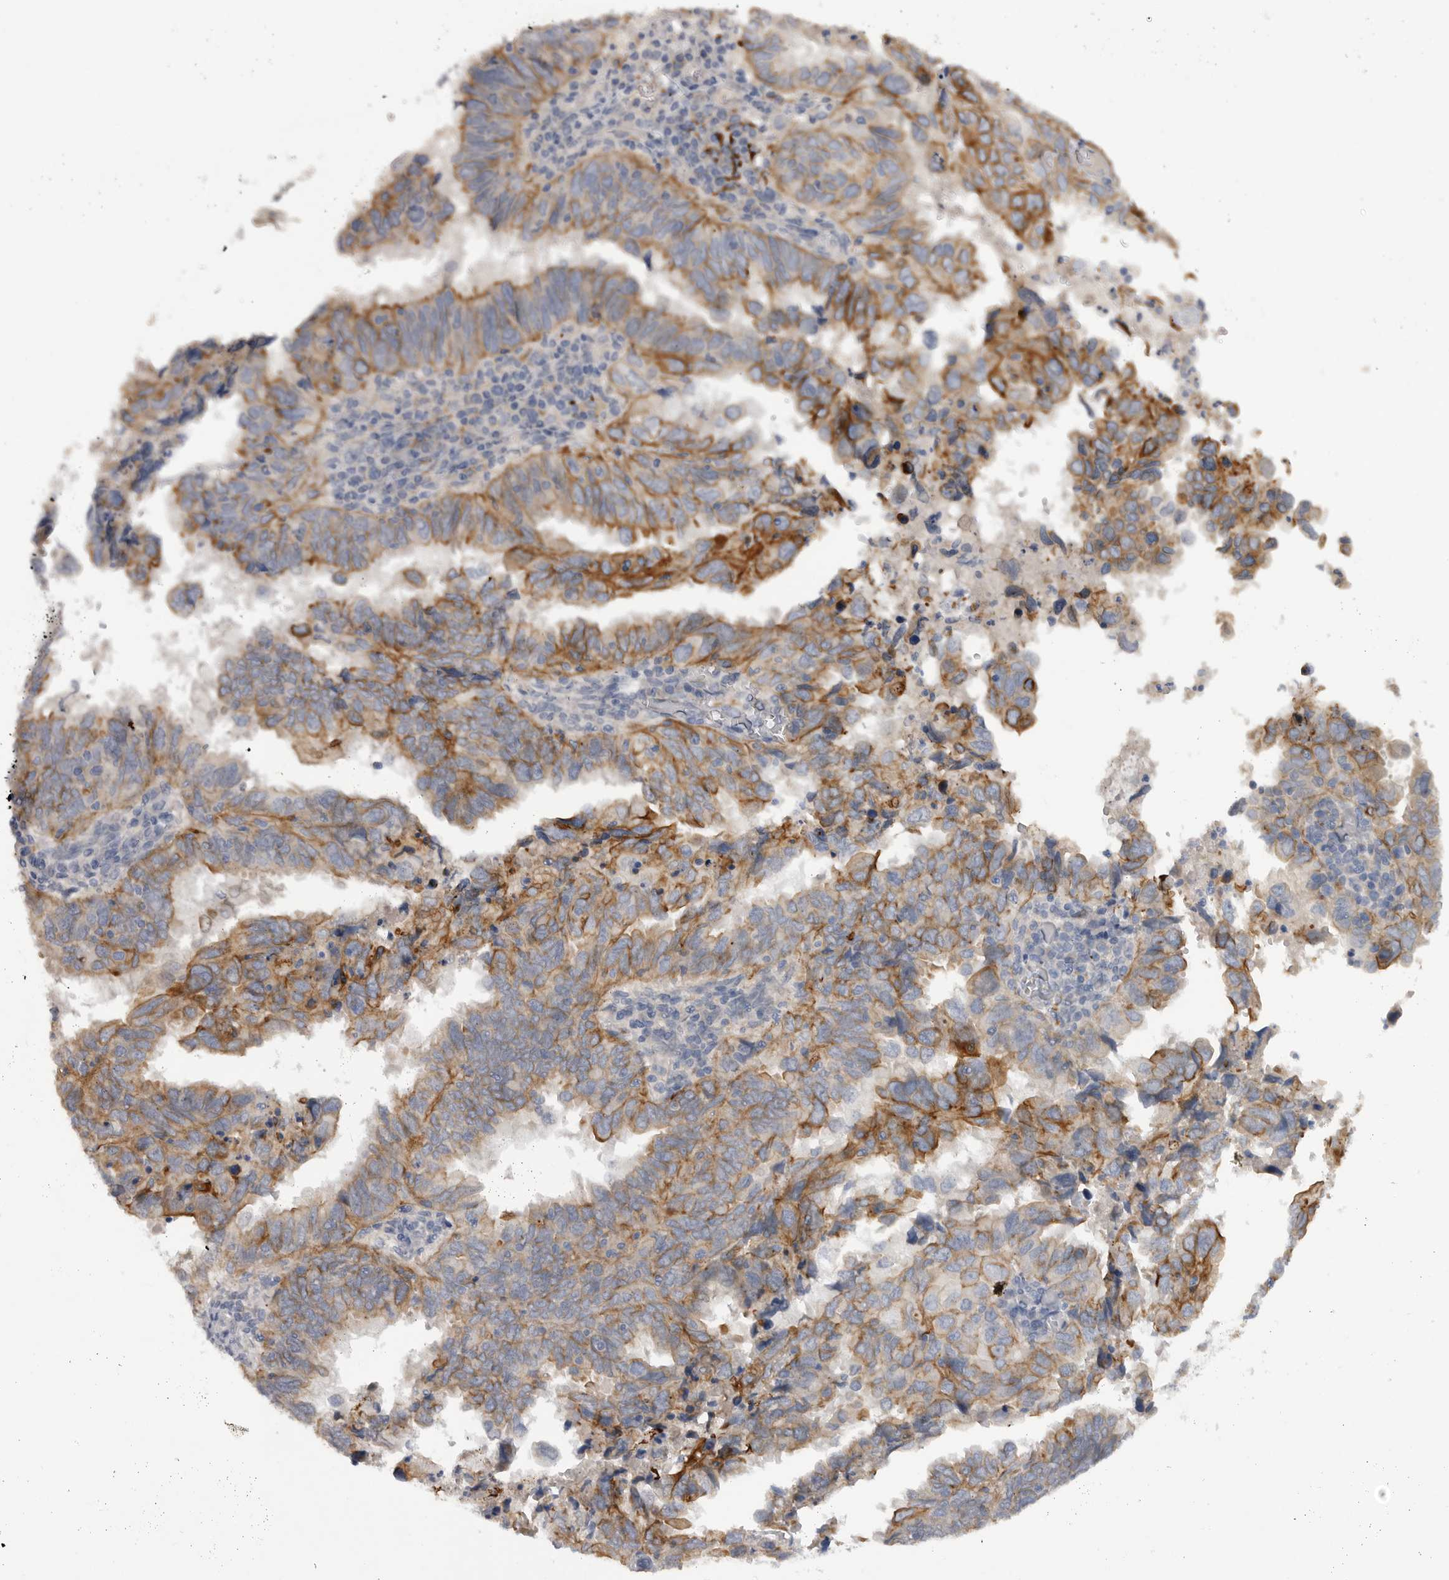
{"staining": {"intensity": "moderate", "quantity": "25%-75%", "location": "cytoplasmic/membranous"}, "tissue": "endometrial cancer", "cell_type": "Tumor cells", "image_type": "cancer", "snomed": [{"axis": "morphology", "description": "Adenocarcinoma, NOS"}, {"axis": "topography", "description": "Uterus"}], "caption": "Endometrial adenocarcinoma stained with a protein marker reveals moderate staining in tumor cells.", "gene": "DHDDS", "patient": {"sex": "female", "age": 77}}